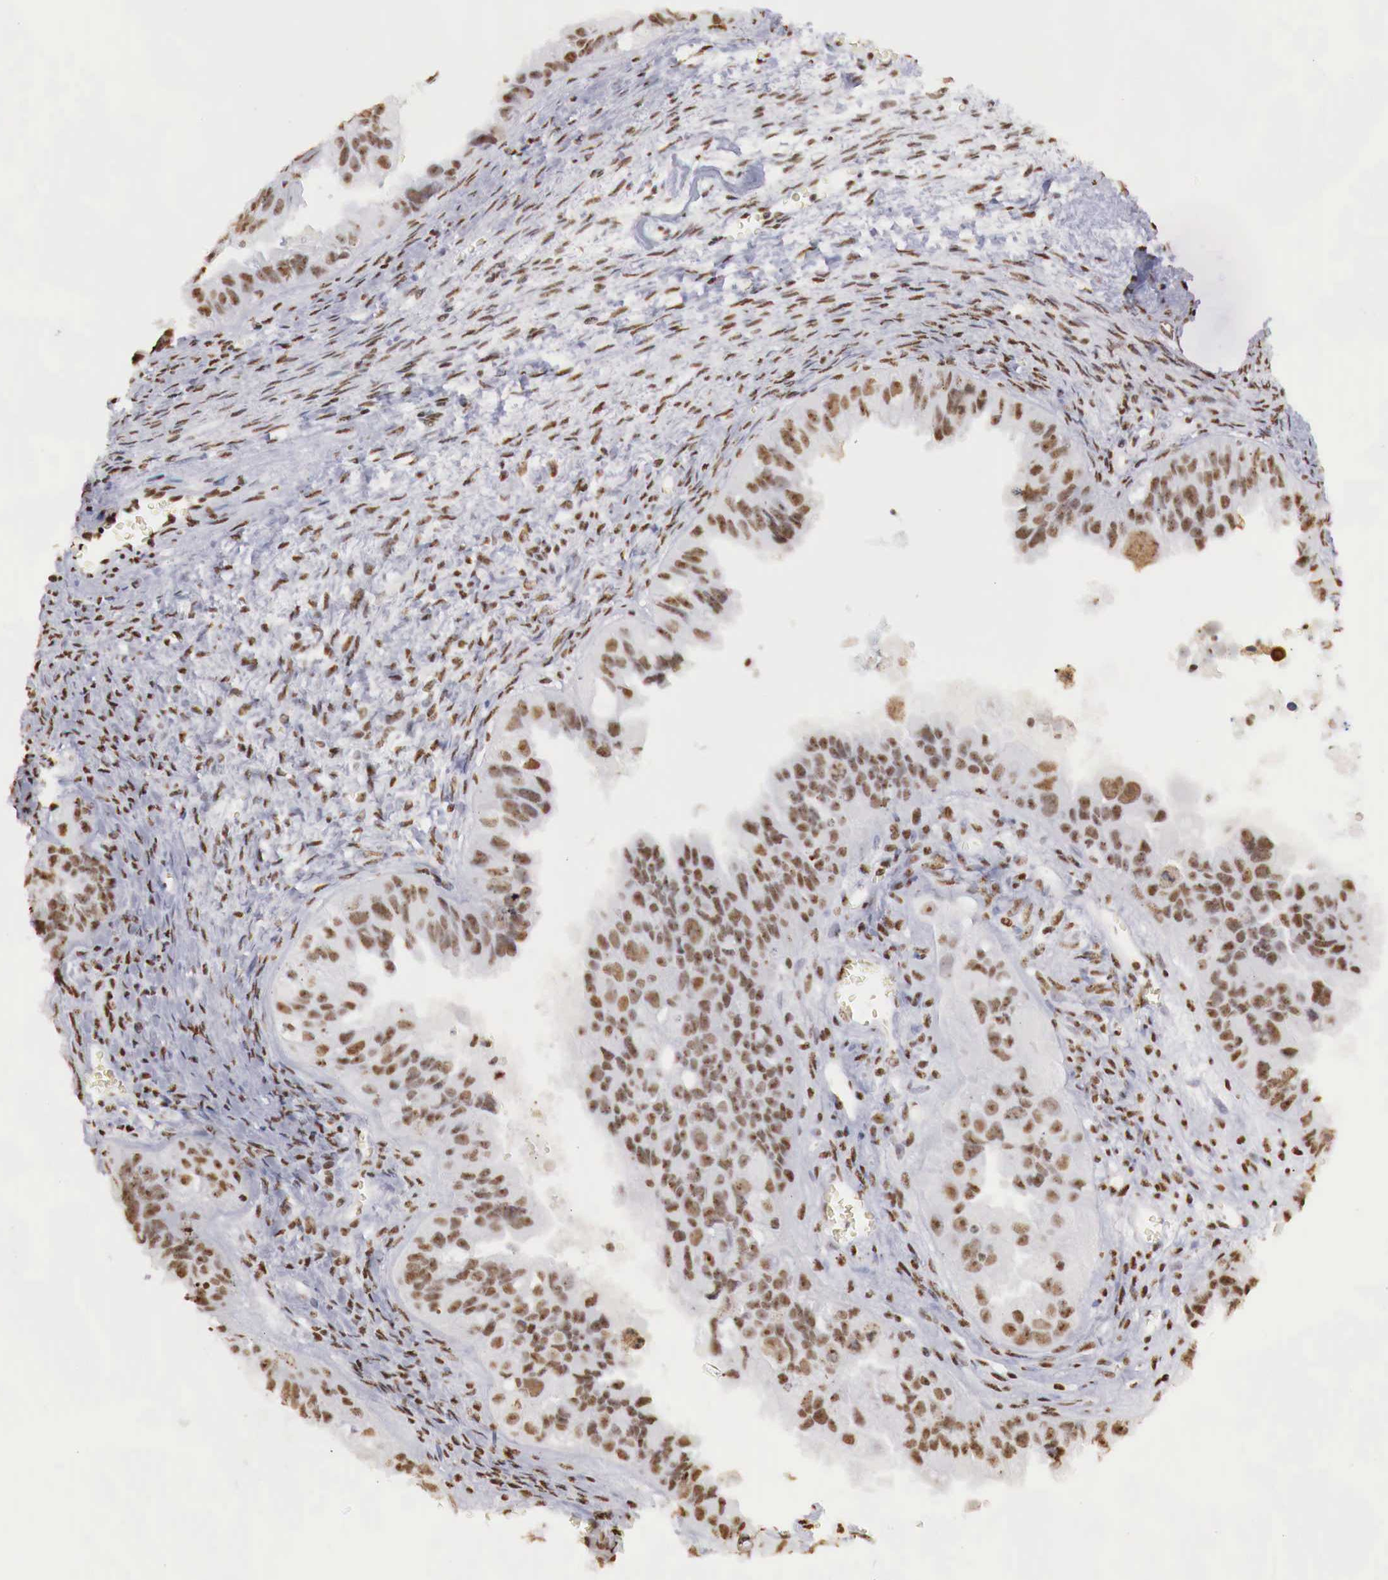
{"staining": {"intensity": "strong", "quantity": ">75%", "location": "nuclear"}, "tissue": "ovarian cancer", "cell_type": "Tumor cells", "image_type": "cancer", "snomed": [{"axis": "morphology", "description": "Carcinoma, endometroid"}, {"axis": "topography", "description": "Ovary"}], "caption": "Strong nuclear staining for a protein is identified in approximately >75% of tumor cells of ovarian cancer using IHC.", "gene": "DKC1", "patient": {"sex": "female", "age": 85}}